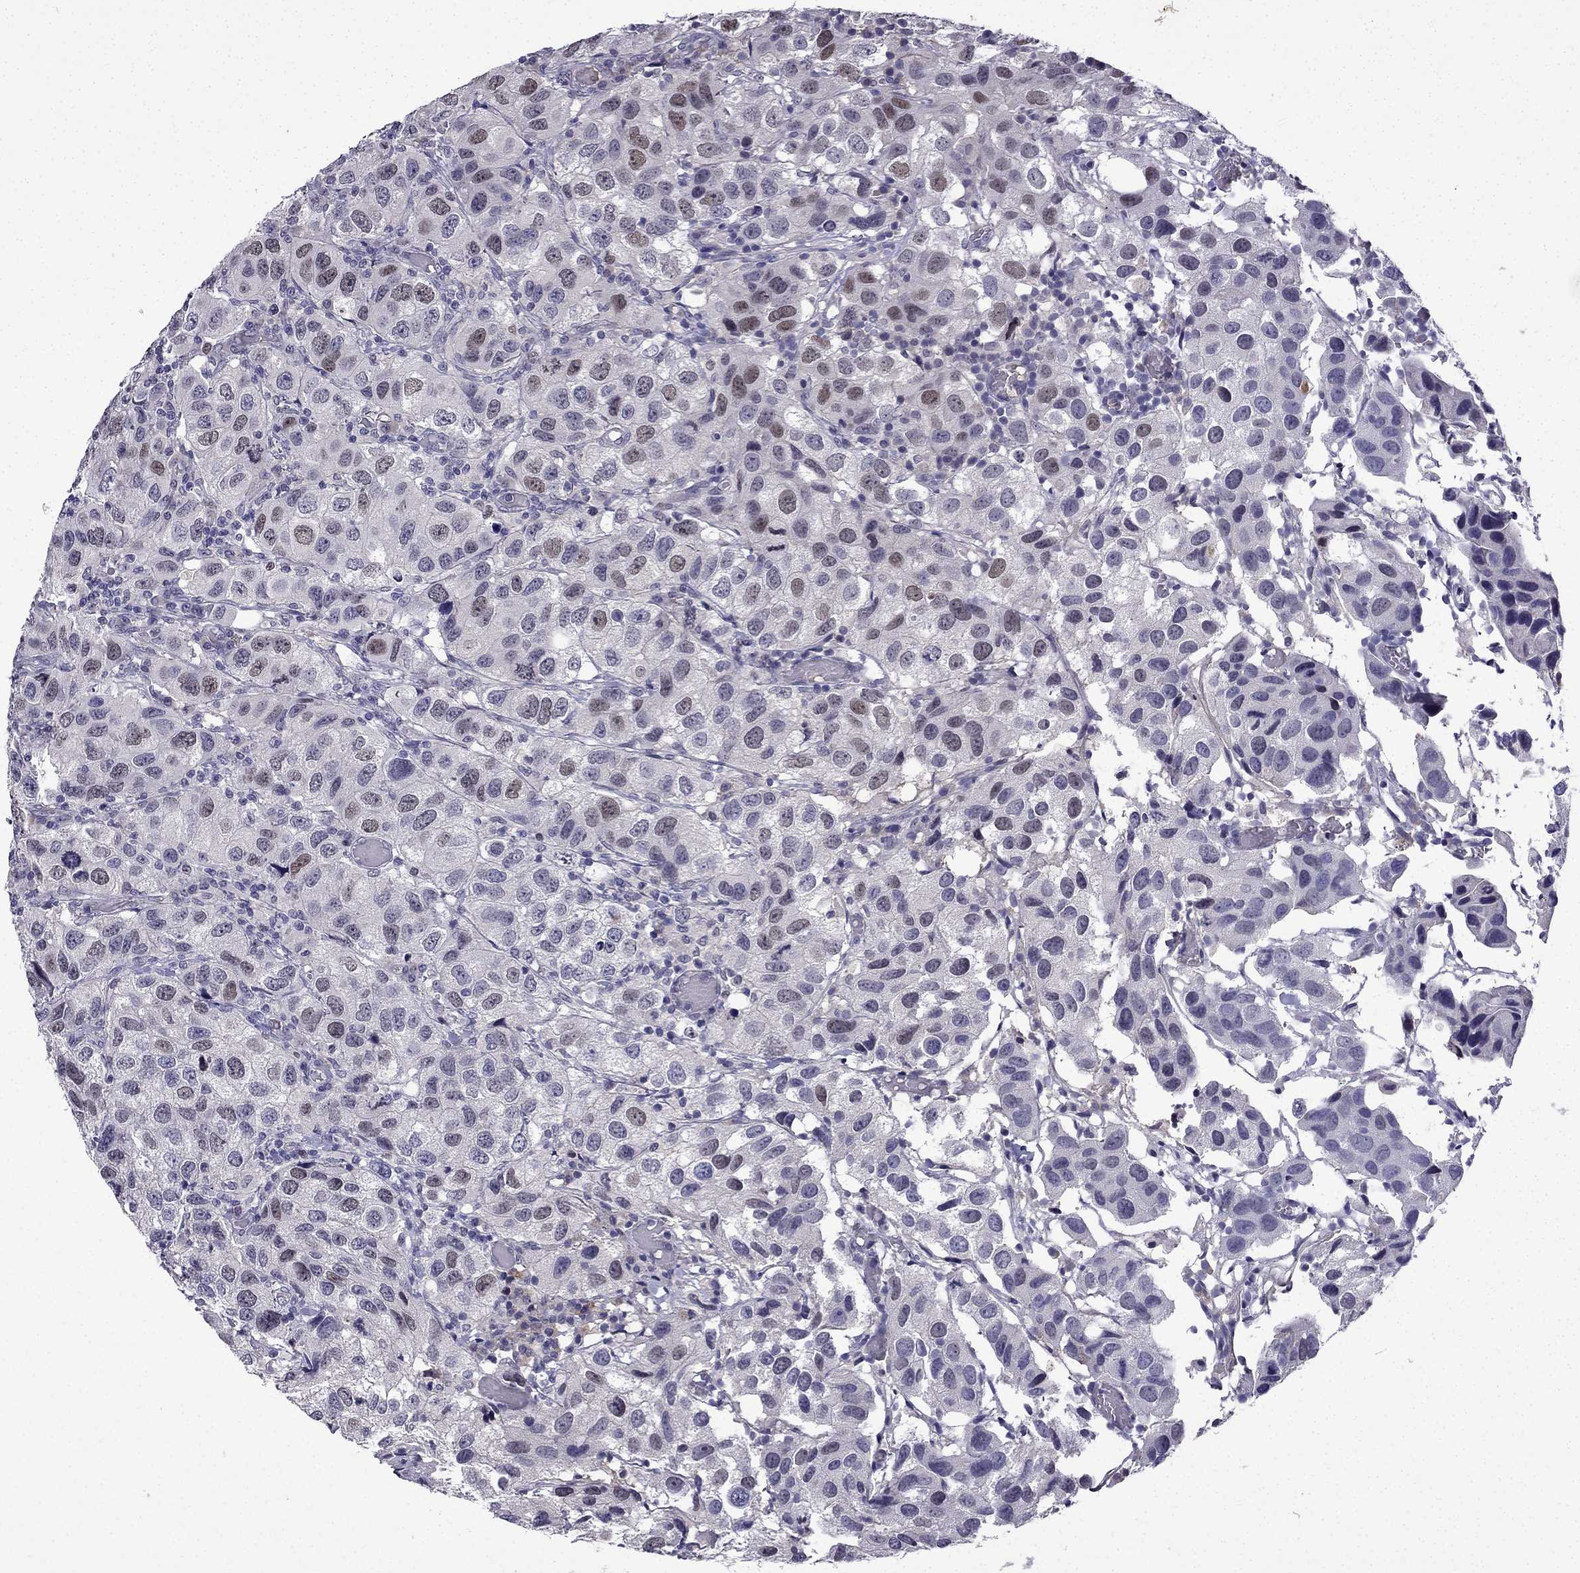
{"staining": {"intensity": "weak", "quantity": "<25%", "location": "nuclear"}, "tissue": "urothelial cancer", "cell_type": "Tumor cells", "image_type": "cancer", "snomed": [{"axis": "morphology", "description": "Urothelial carcinoma, High grade"}, {"axis": "topography", "description": "Urinary bladder"}], "caption": "Urothelial cancer stained for a protein using immunohistochemistry demonstrates no staining tumor cells.", "gene": "UHRF1", "patient": {"sex": "male", "age": 79}}